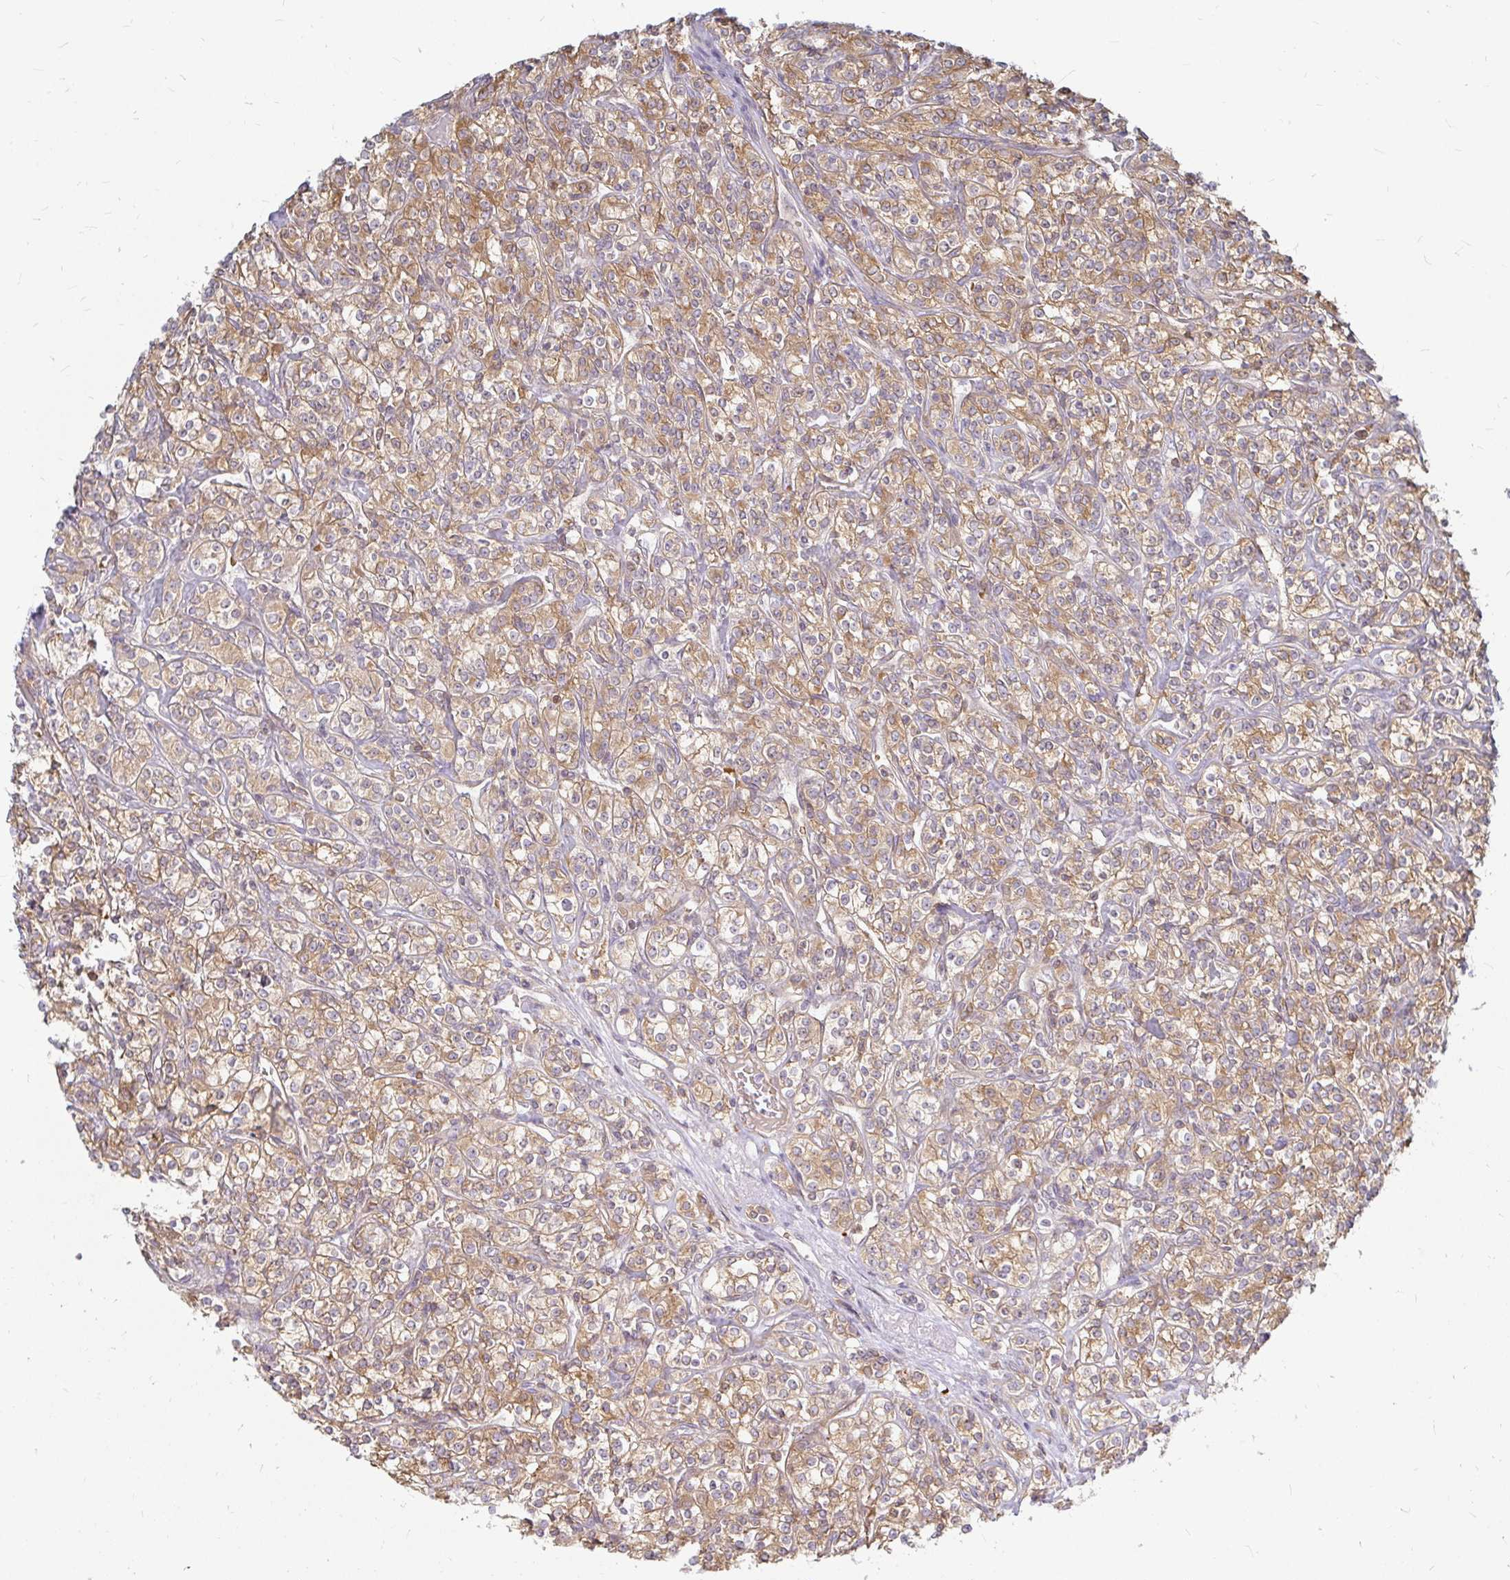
{"staining": {"intensity": "moderate", "quantity": ">75%", "location": "cytoplasmic/membranous"}, "tissue": "renal cancer", "cell_type": "Tumor cells", "image_type": "cancer", "snomed": [{"axis": "morphology", "description": "Adenocarcinoma, NOS"}, {"axis": "topography", "description": "Kidney"}], "caption": "Moderate cytoplasmic/membranous expression for a protein is present in about >75% of tumor cells of renal adenocarcinoma using IHC.", "gene": "CAST", "patient": {"sex": "male", "age": 77}}